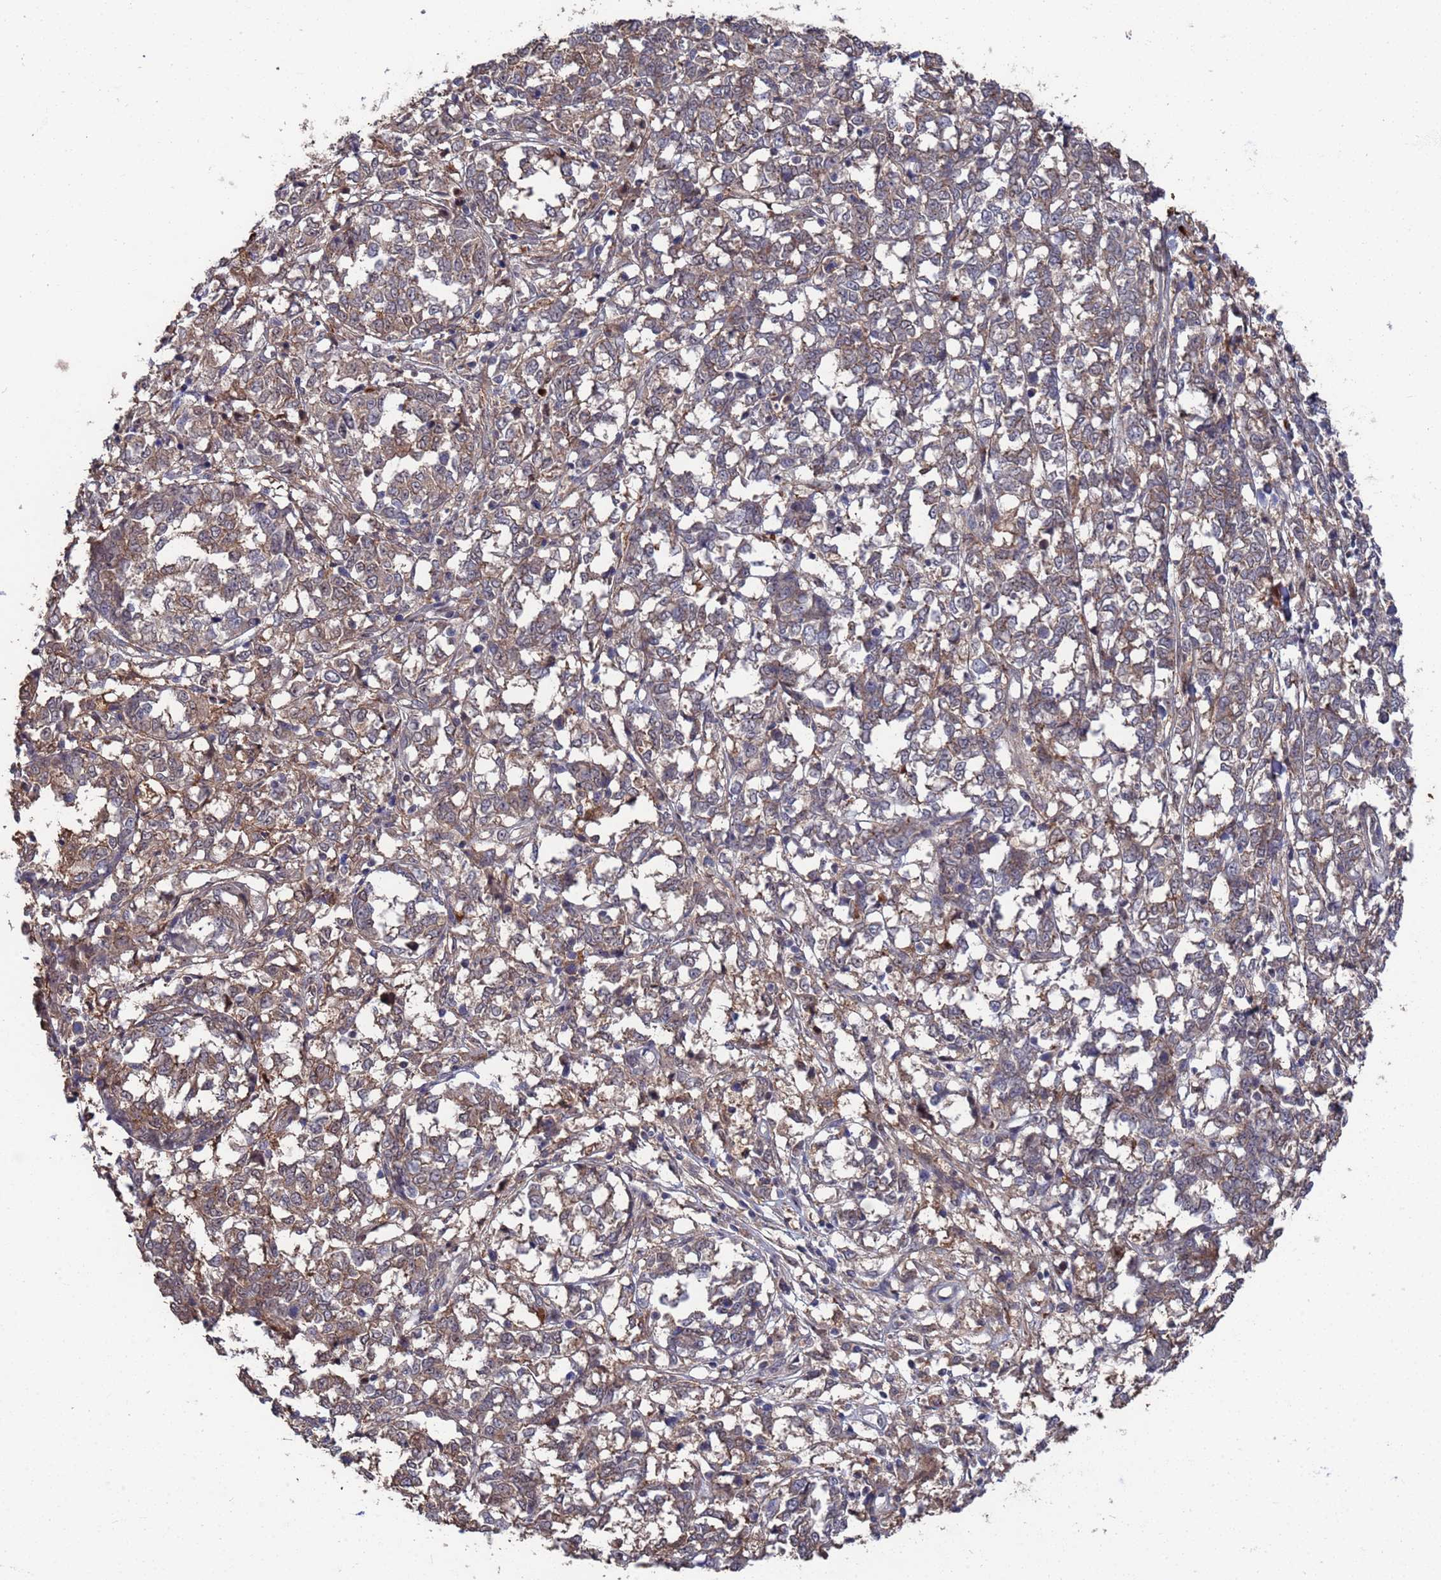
{"staining": {"intensity": "weak", "quantity": "25%-75%", "location": "cytoplasmic/membranous"}, "tissue": "melanoma", "cell_type": "Tumor cells", "image_type": "cancer", "snomed": [{"axis": "morphology", "description": "Malignant melanoma, NOS"}, {"axis": "topography", "description": "Skin"}], "caption": "Malignant melanoma stained with DAB (3,3'-diaminobenzidine) immunohistochemistry (IHC) reveals low levels of weak cytoplasmic/membranous positivity in approximately 25%-75% of tumor cells. (Brightfield microscopy of DAB IHC at high magnification).", "gene": "TMBIM6", "patient": {"sex": "female", "age": 72}}